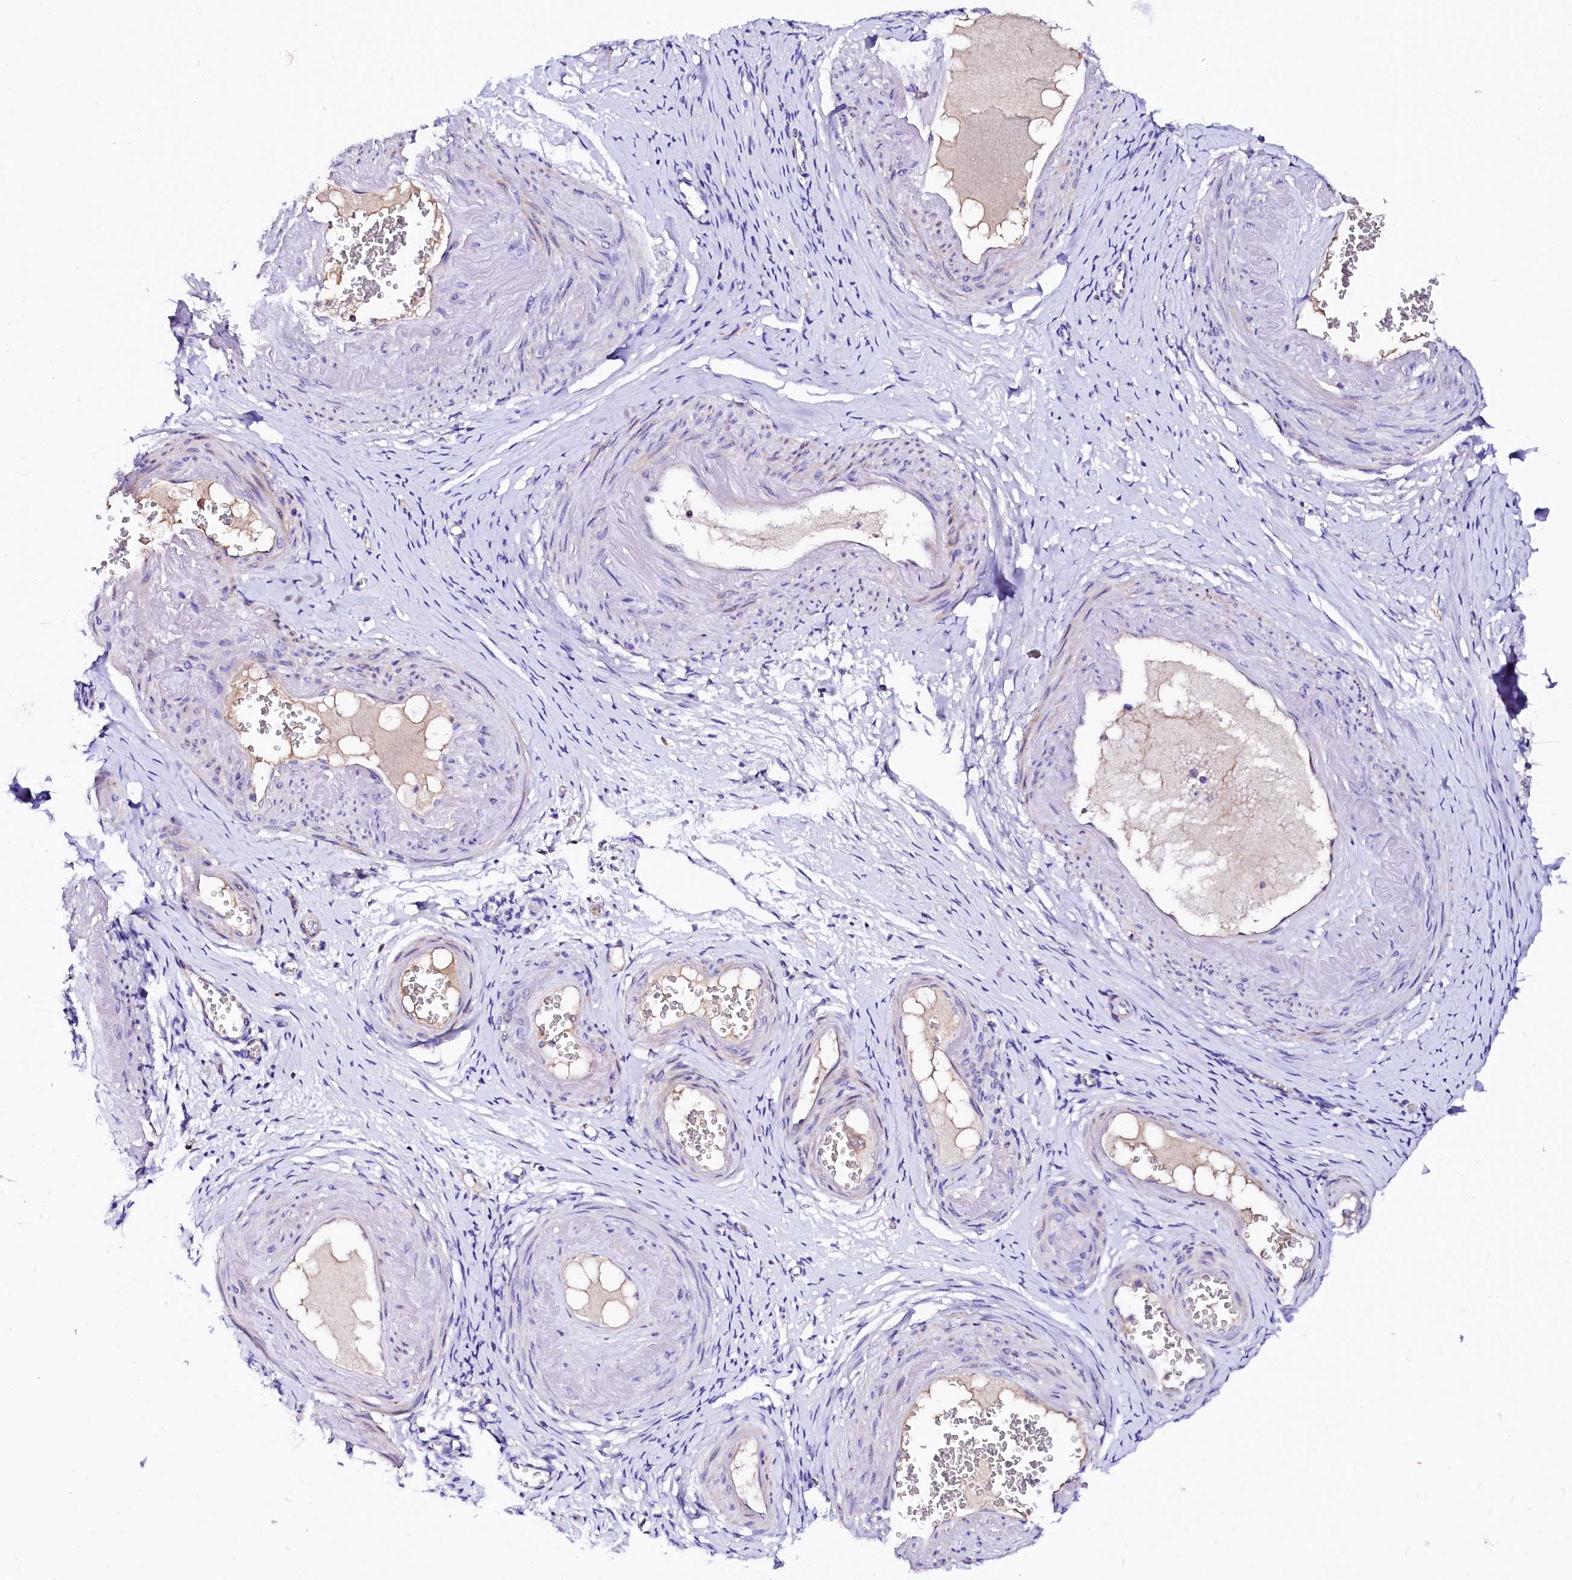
{"staining": {"intensity": "negative", "quantity": "none", "location": "none"}, "tissue": "adipose tissue", "cell_type": "Adipocytes", "image_type": "normal", "snomed": [{"axis": "morphology", "description": "Normal tissue, NOS"}, {"axis": "topography", "description": "Vascular tissue"}, {"axis": "topography", "description": "Fallopian tube"}, {"axis": "topography", "description": "Ovary"}], "caption": "The immunohistochemistry (IHC) histopathology image has no significant staining in adipocytes of adipose tissue. The staining was performed using DAB to visualize the protein expression in brown, while the nuclei were stained in blue with hematoxylin (Magnification: 20x).", "gene": "BTBD16", "patient": {"sex": "female", "age": 67}}